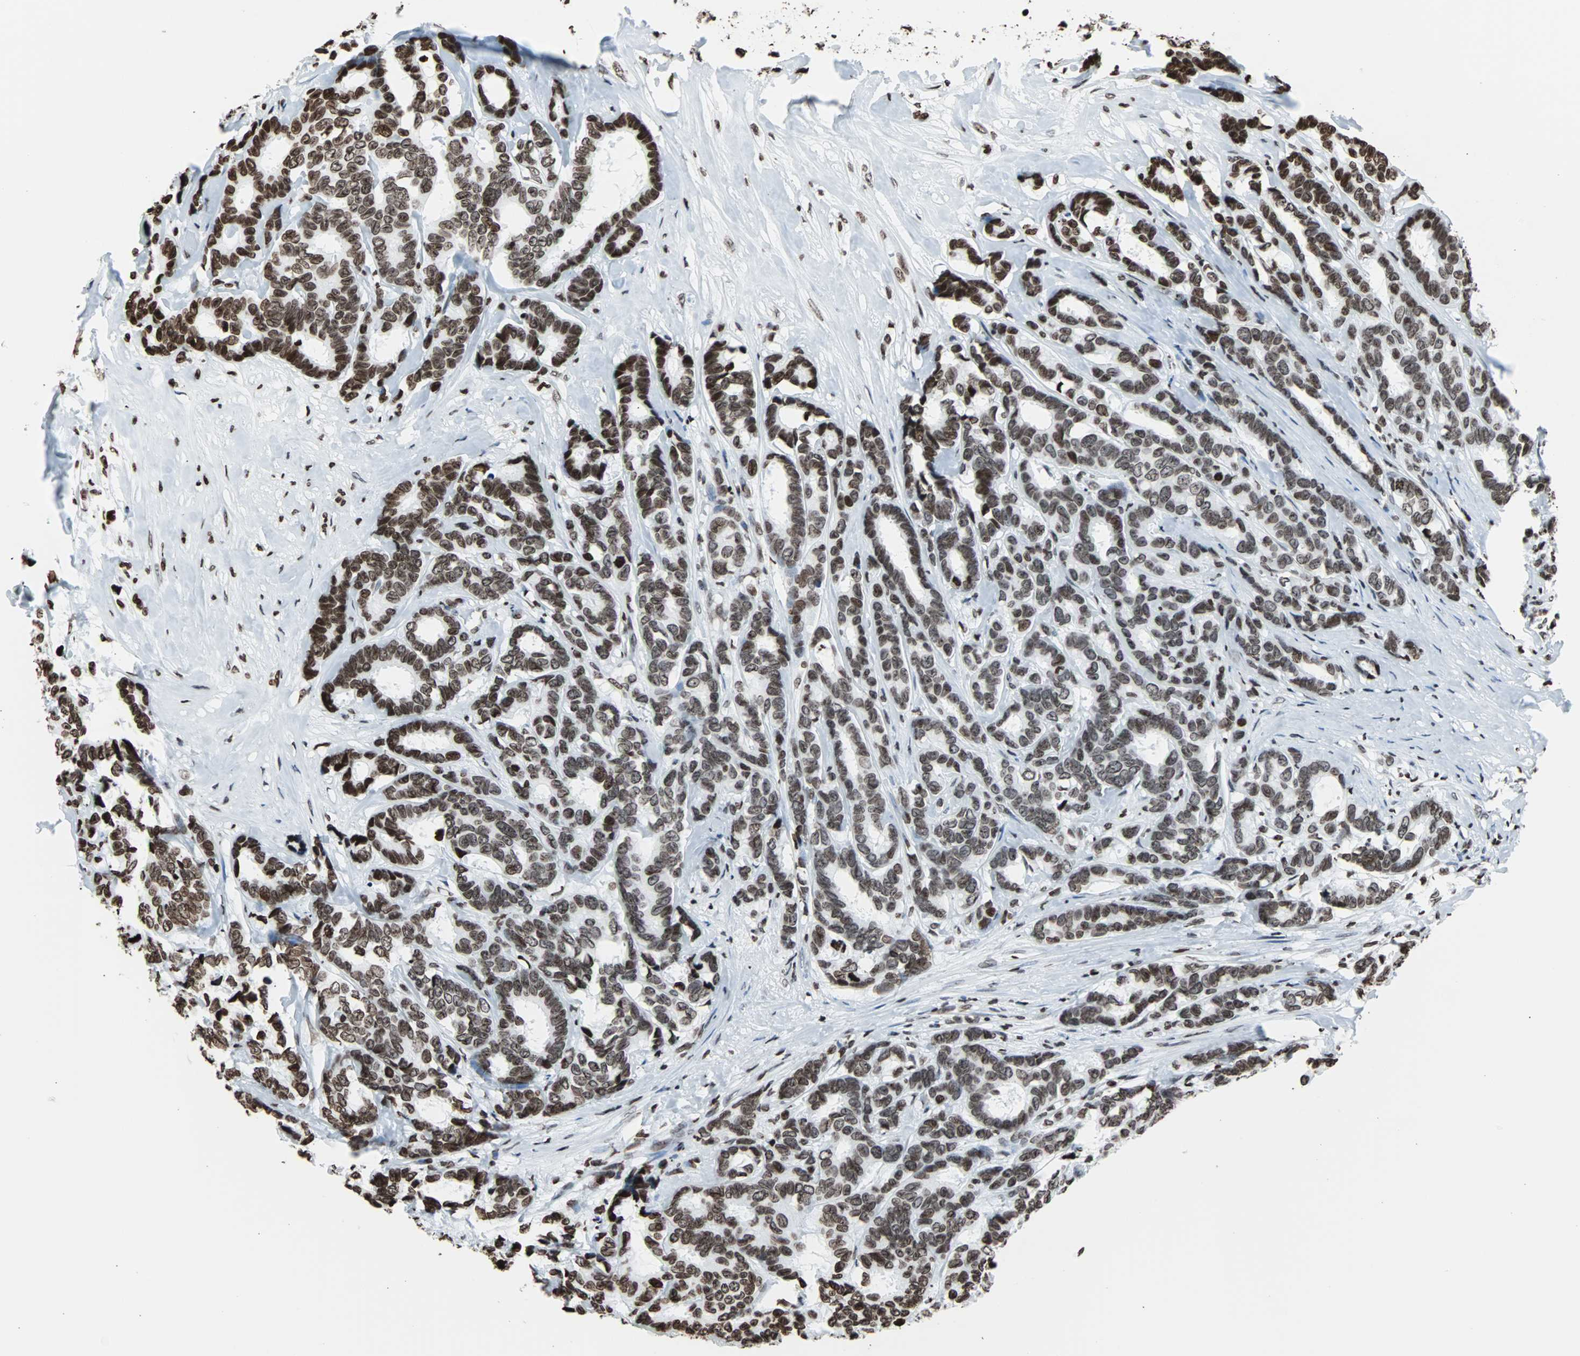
{"staining": {"intensity": "strong", "quantity": ">75%", "location": "nuclear"}, "tissue": "breast cancer", "cell_type": "Tumor cells", "image_type": "cancer", "snomed": [{"axis": "morphology", "description": "Duct carcinoma"}, {"axis": "topography", "description": "Breast"}], "caption": "This photomicrograph shows breast invasive ductal carcinoma stained with IHC to label a protein in brown. The nuclear of tumor cells show strong positivity for the protein. Nuclei are counter-stained blue.", "gene": "H2BC18", "patient": {"sex": "female", "age": 87}}